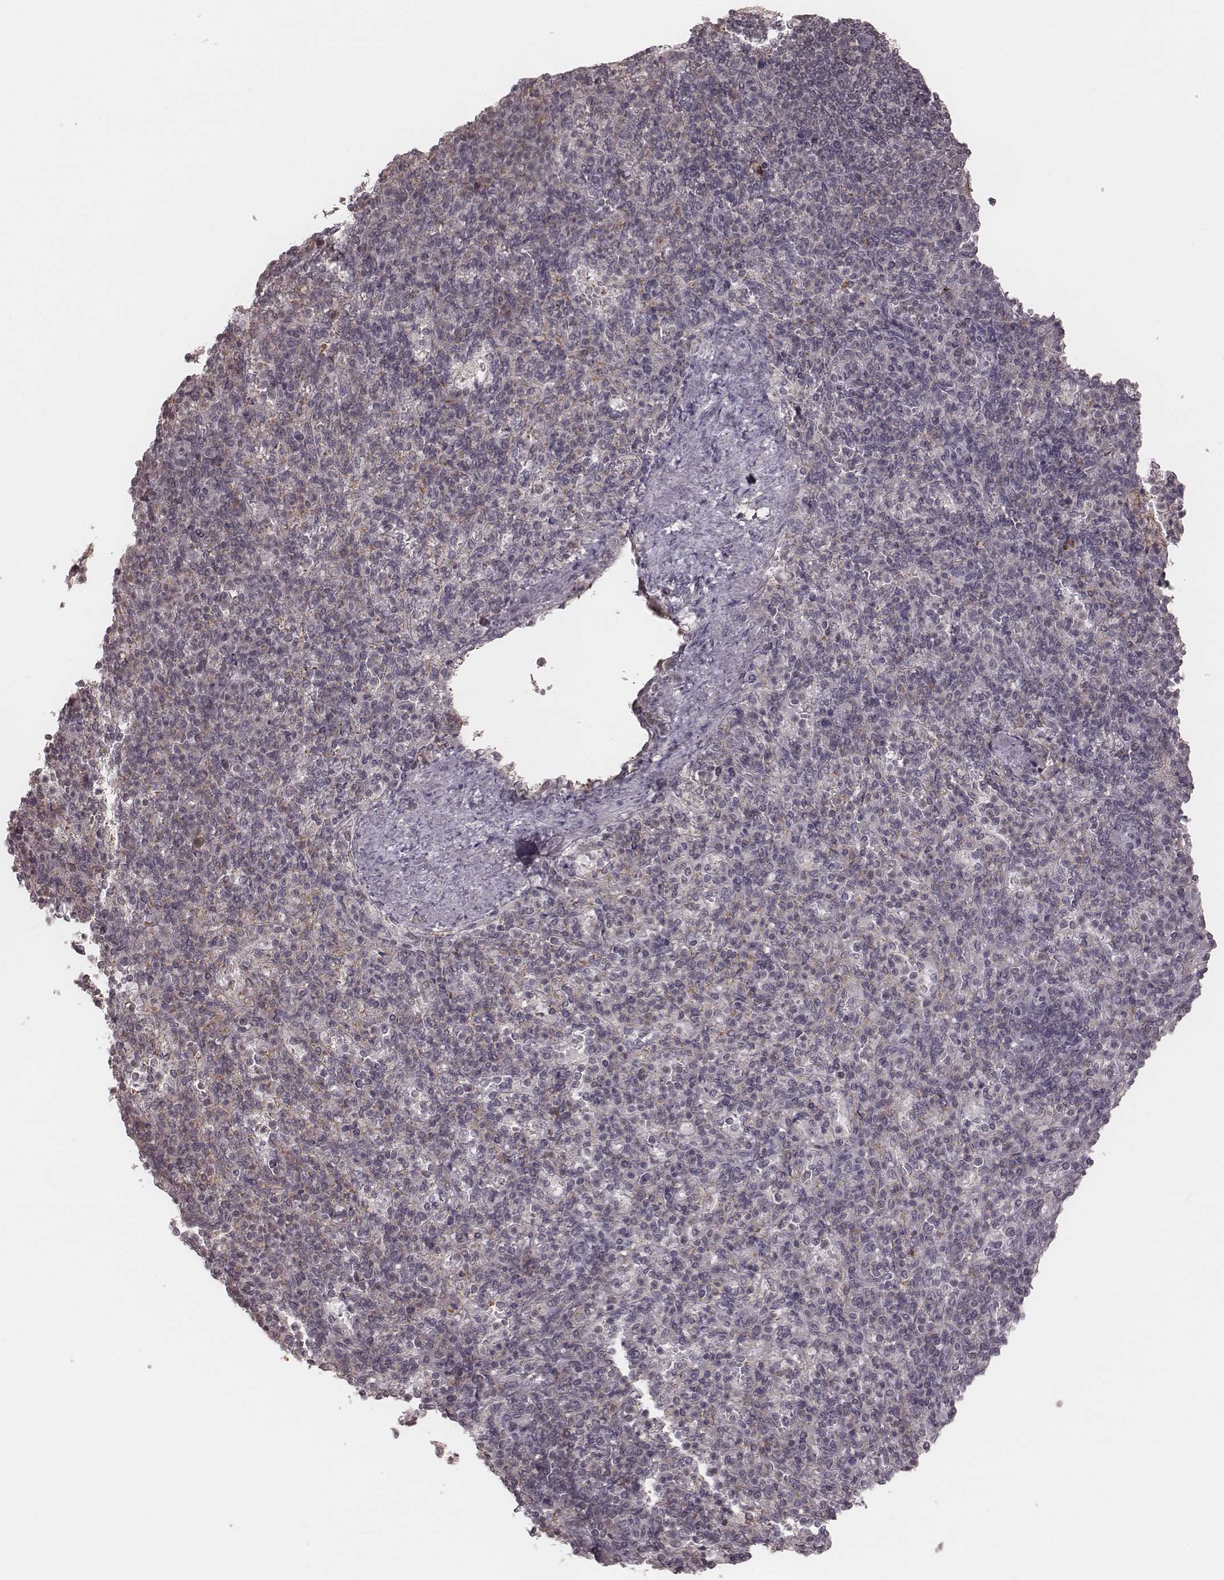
{"staining": {"intensity": "negative", "quantity": "none", "location": "none"}, "tissue": "spleen", "cell_type": "Cells in red pulp", "image_type": "normal", "snomed": [{"axis": "morphology", "description": "Normal tissue, NOS"}, {"axis": "topography", "description": "Spleen"}], "caption": "DAB immunohistochemical staining of benign spleen shows no significant positivity in cells in red pulp.", "gene": "IL5", "patient": {"sex": "female", "age": 74}}